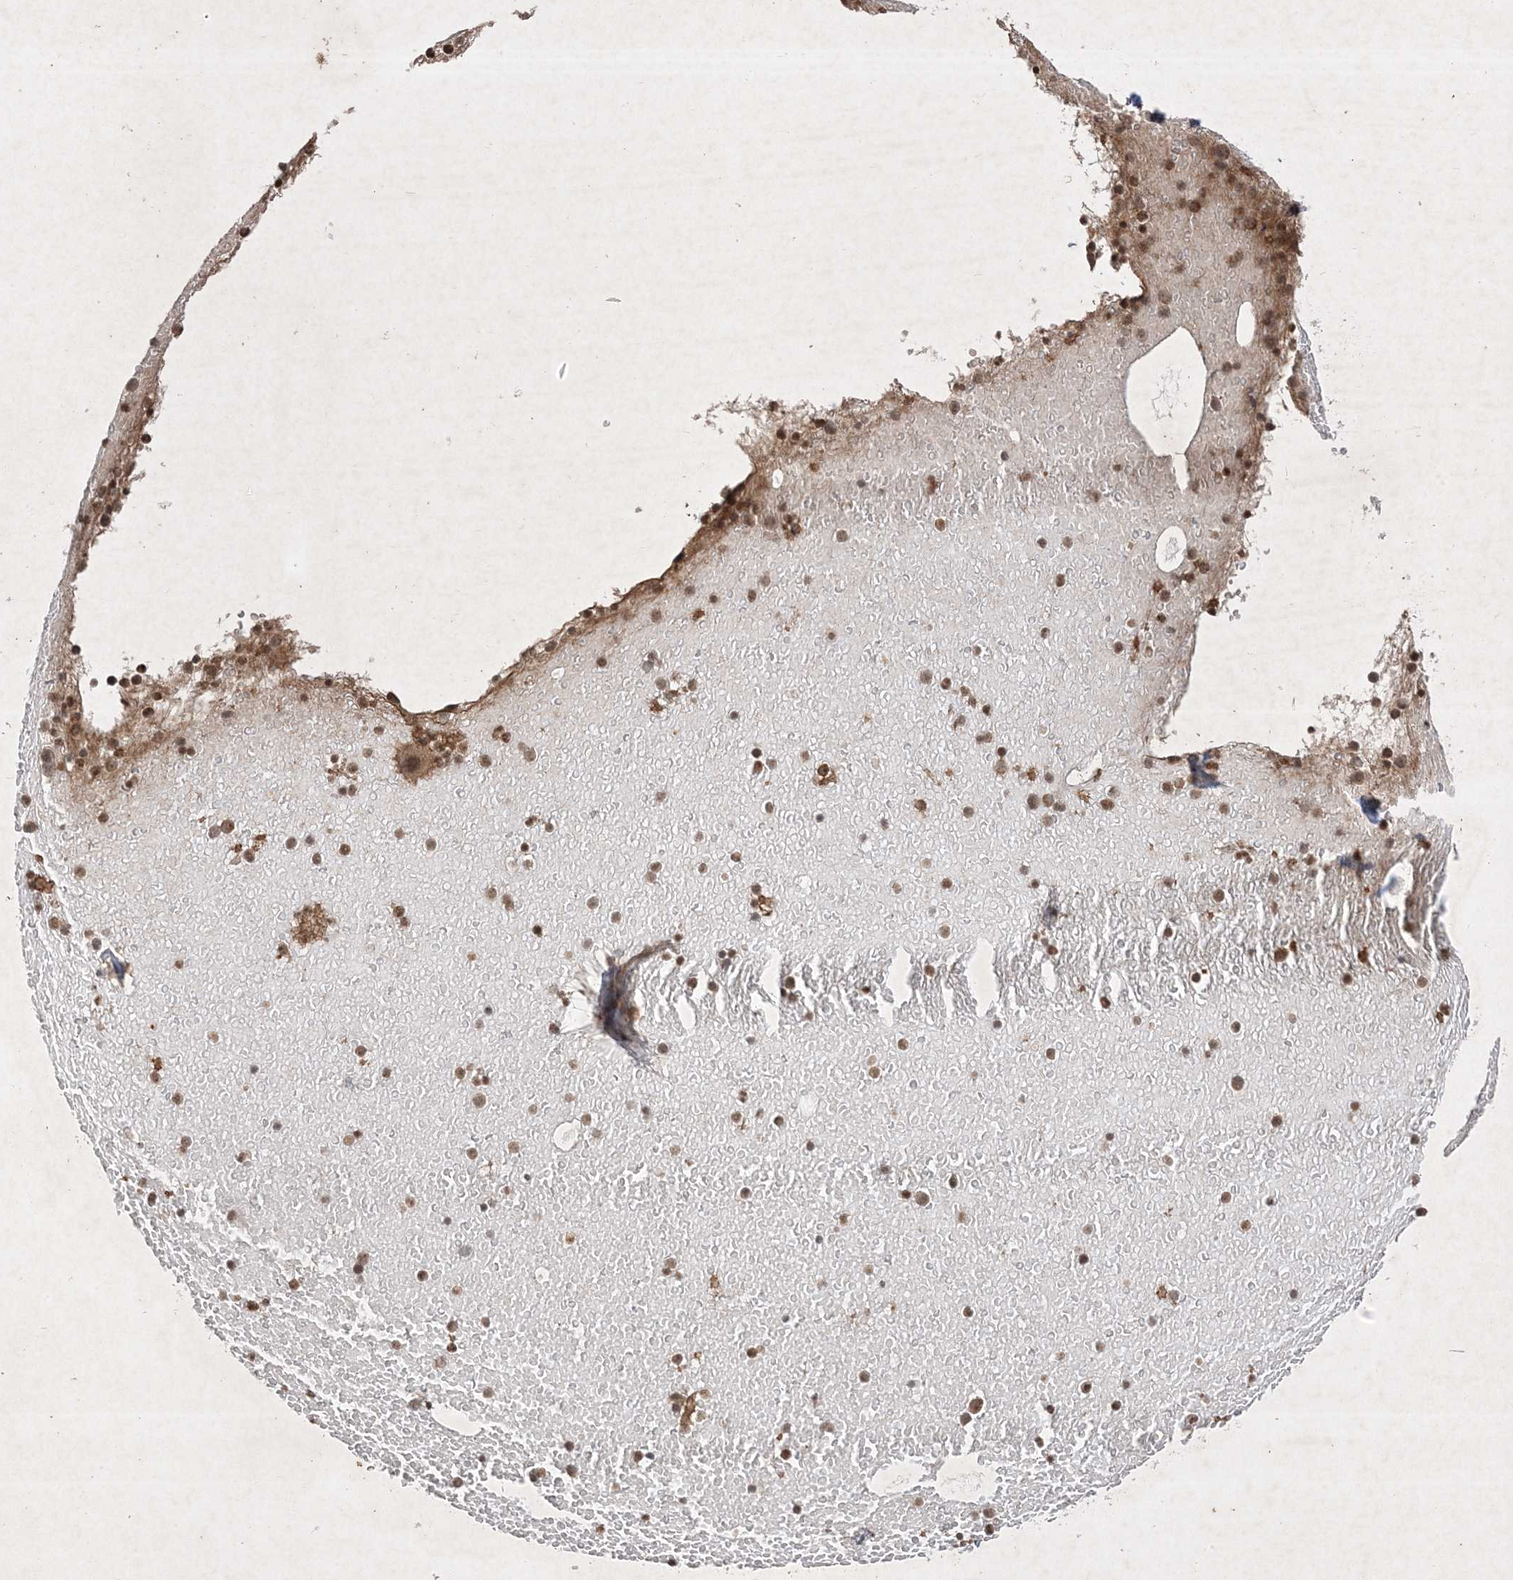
{"staining": {"intensity": "moderate", "quantity": ">75%", "location": "cytoplasmic/membranous,nuclear"}, "tissue": "bone marrow", "cell_type": "Hematopoietic cells", "image_type": "normal", "snomed": [{"axis": "morphology", "description": "Normal tissue, NOS"}, {"axis": "topography", "description": "Bone marrow"}], "caption": "This is an image of immunohistochemistry (IHC) staining of benign bone marrow, which shows moderate positivity in the cytoplasmic/membranous,nuclear of hematopoietic cells.", "gene": "PTK6", "patient": {"sex": "male", "age": 47}}